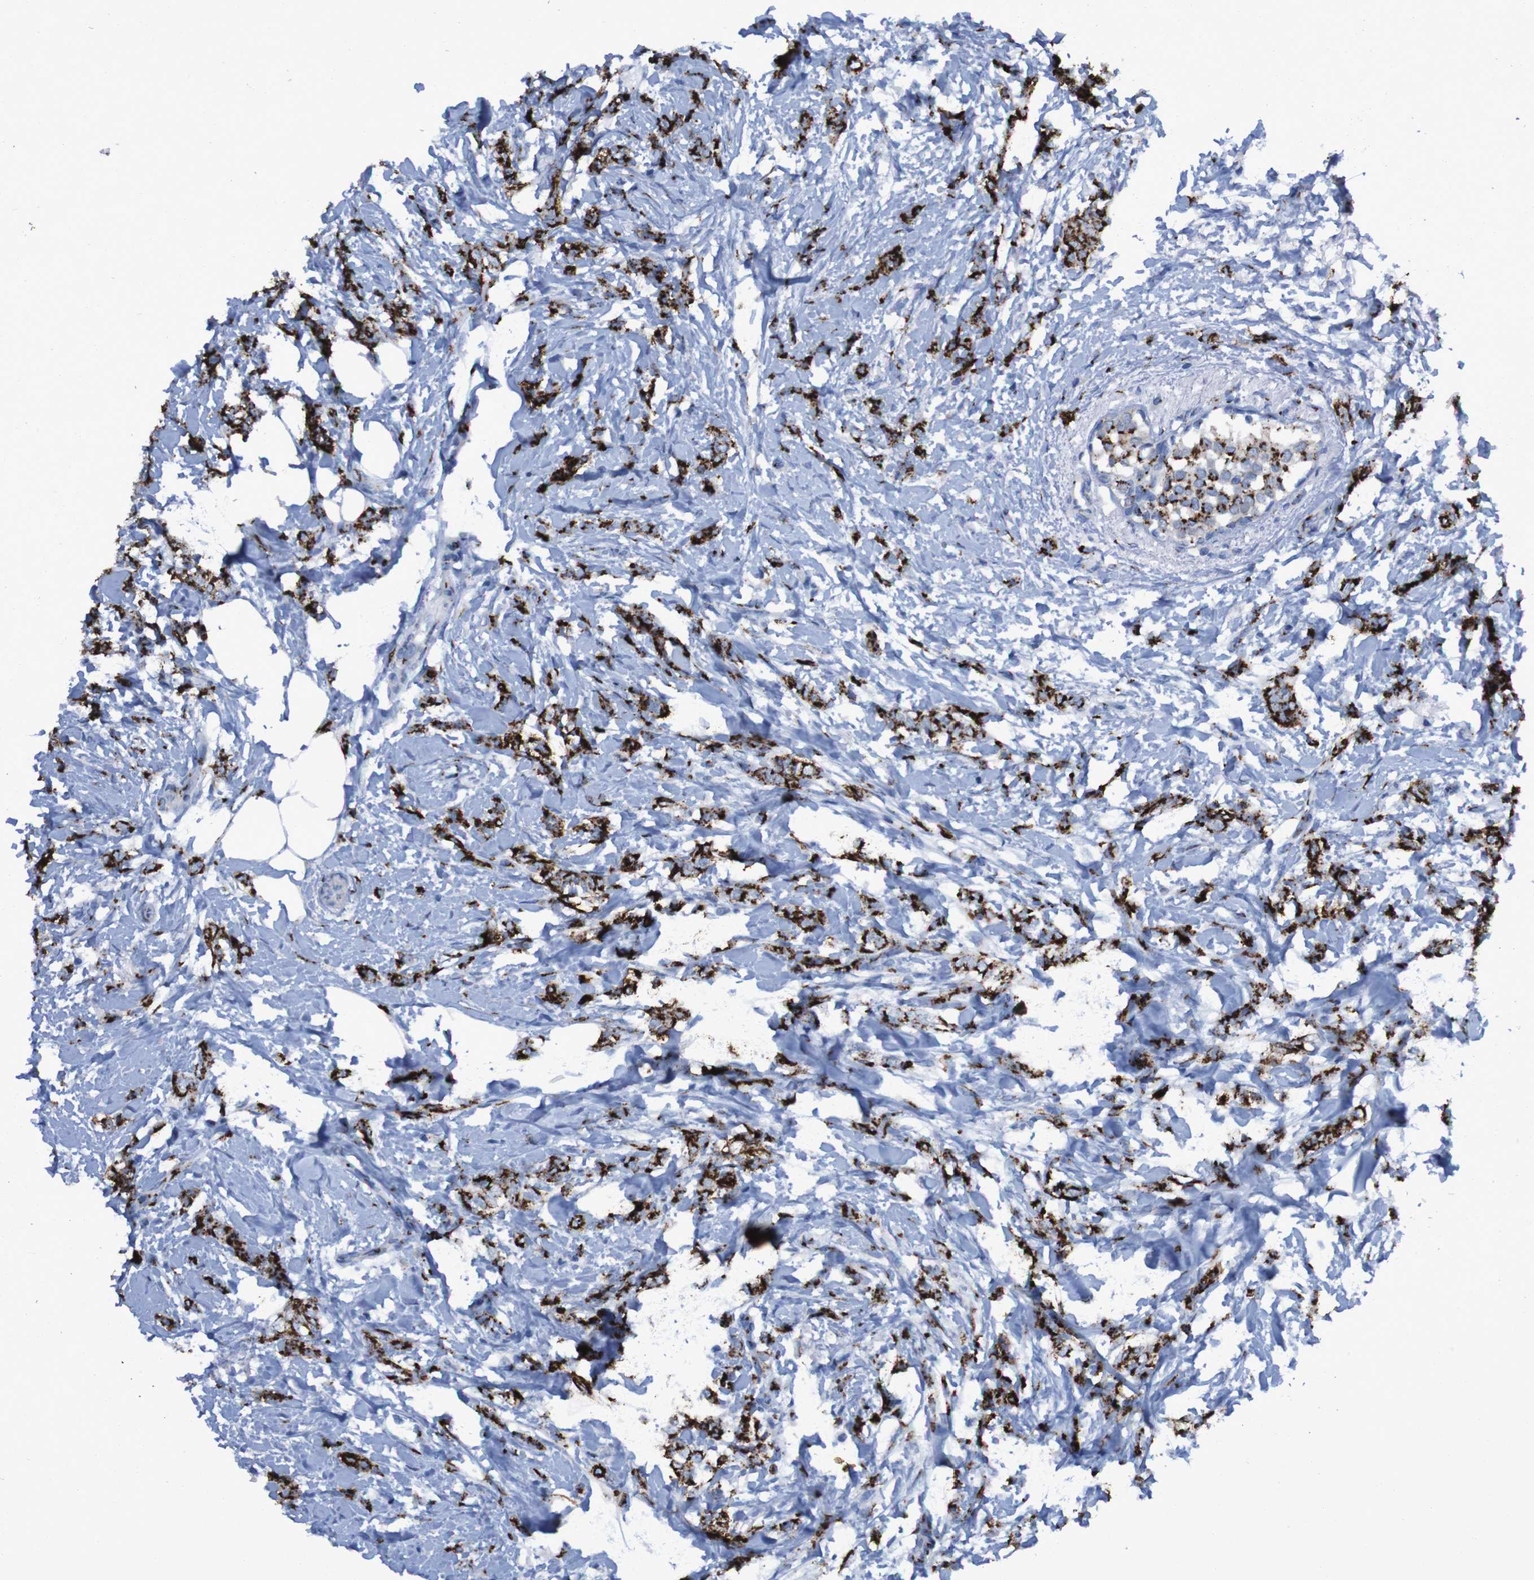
{"staining": {"intensity": "strong", "quantity": ">75%", "location": "cytoplasmic/membranous"}, "tissue": "breast cancer", "cell_type": "Tumor cells", "image_type": "cancer", "snomed": [{"axis": "morphology", "description": "Lobular carcinoma, in situ"}, {"axis": "morphology", "description": "Lobular carcinoma"}, {"axis": "topography", "description": "Breast"}], "caption": "High-magnification brightfield microscopy of breast cancer (lobular carcinoma) stained with DAB (brown) and counterstained with hematoxylin (blue). tumor cells exhibit strong cytoplasmic/membranous positivity is seen in approximately>75% of cells.", "gene": "GOLM1", "patient": {"sex": "female", "age": 41}}